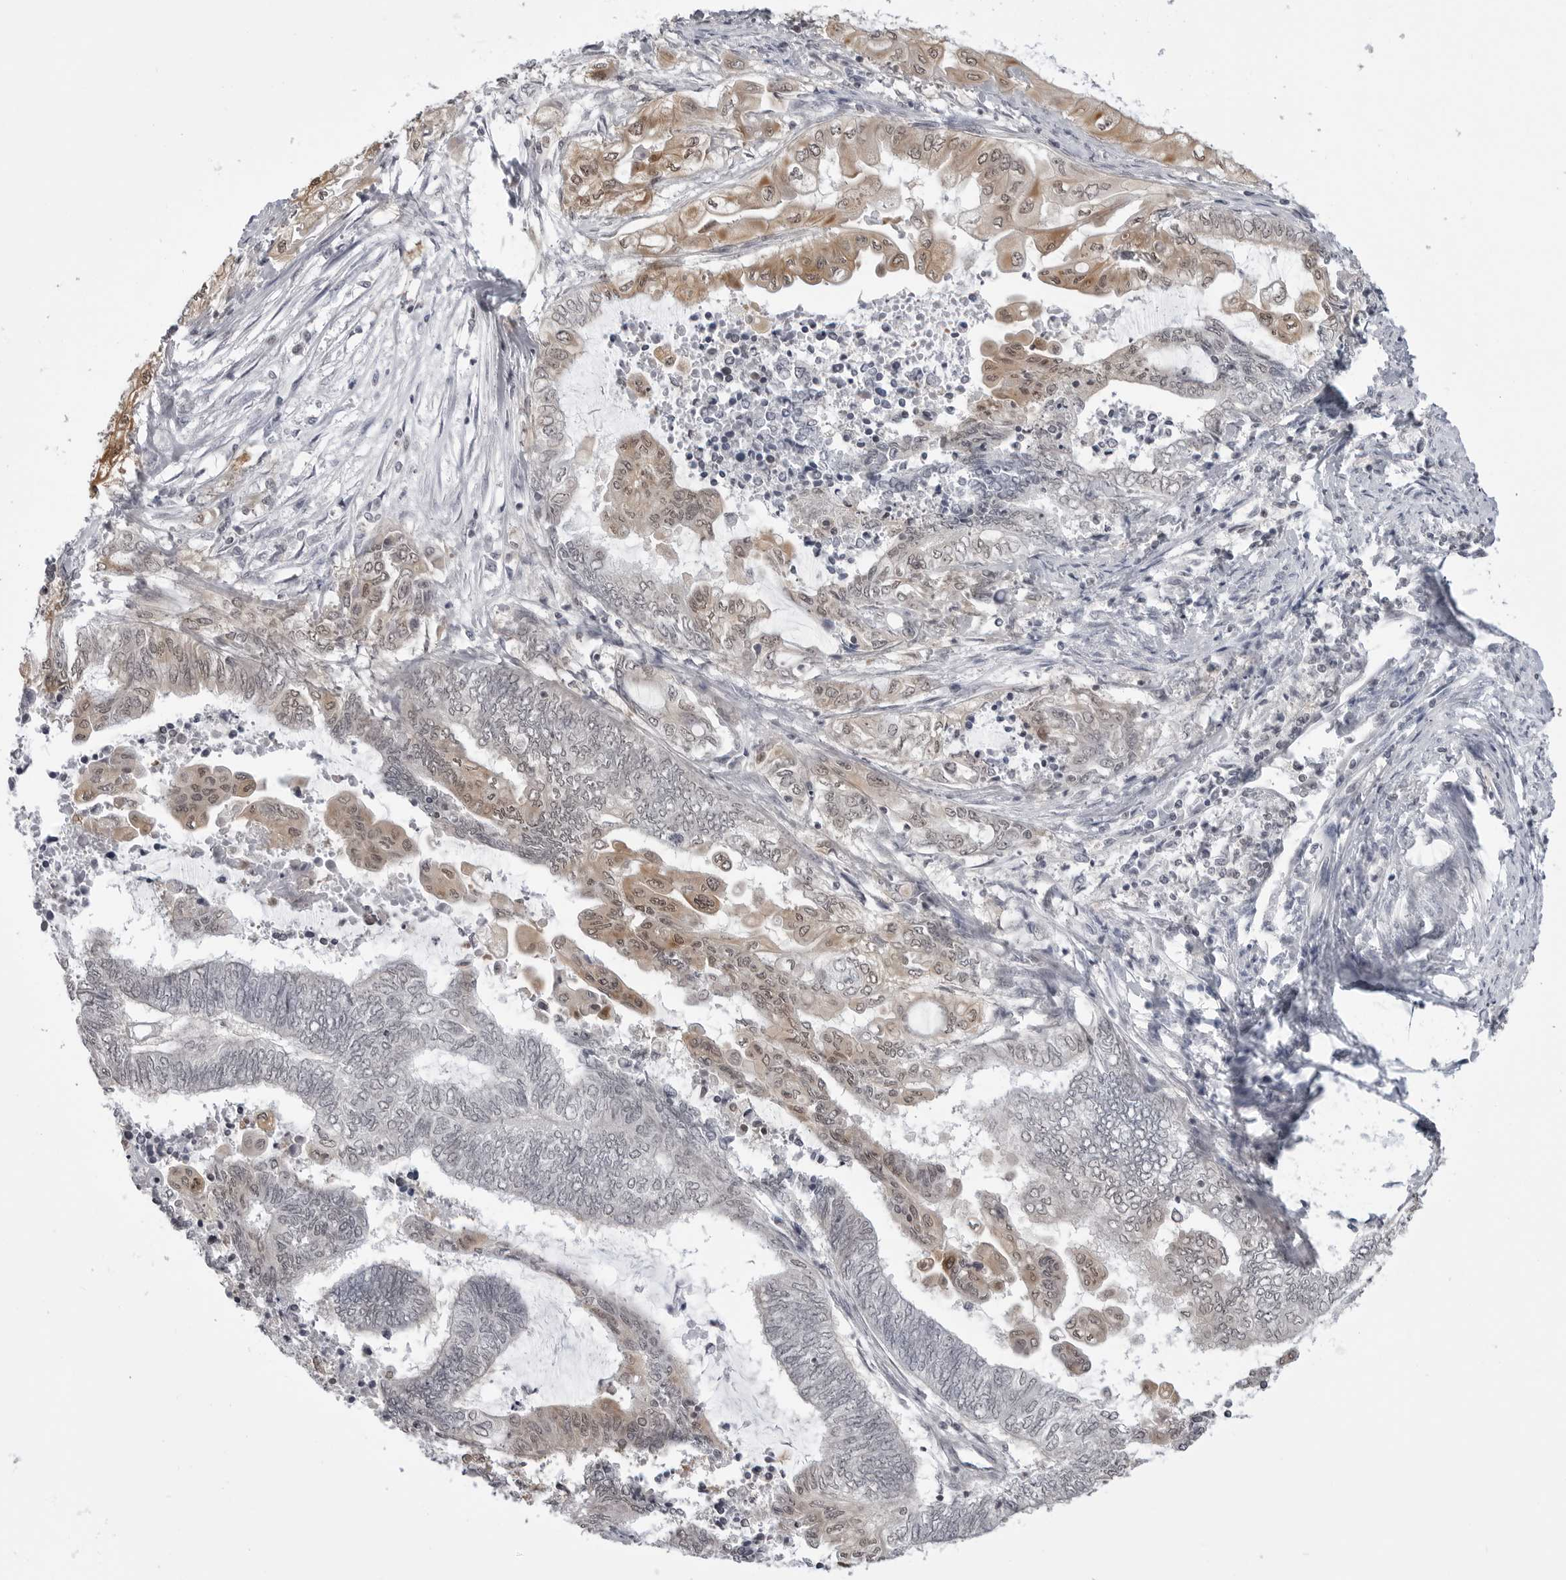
{"staining": {"intensity": "moderate", "quantity": "<25%", "location": "cytoplasmic/membranous,nuclear"}, "tissue": "endometrial cancer", "cell_type": "Tumor cells", "image_type": "cancer", "snomed": [{"axis": "morphology", "description": "Adenocarcinoma, NOS"}, {"axis": "topography", "description": "Uterus"}, {"axis": "topography", "description": "Endometrium"}], "caption": "This histopathology image demonstrates immunohistochemistry staining of adenocarcinoma (endometrial), with low moderate cytoplasmic/membranous and nuclear expression in about <25% of tumor cells.", "gene": "YWHAG", "patient": {"sex": "female", "age": 70}}